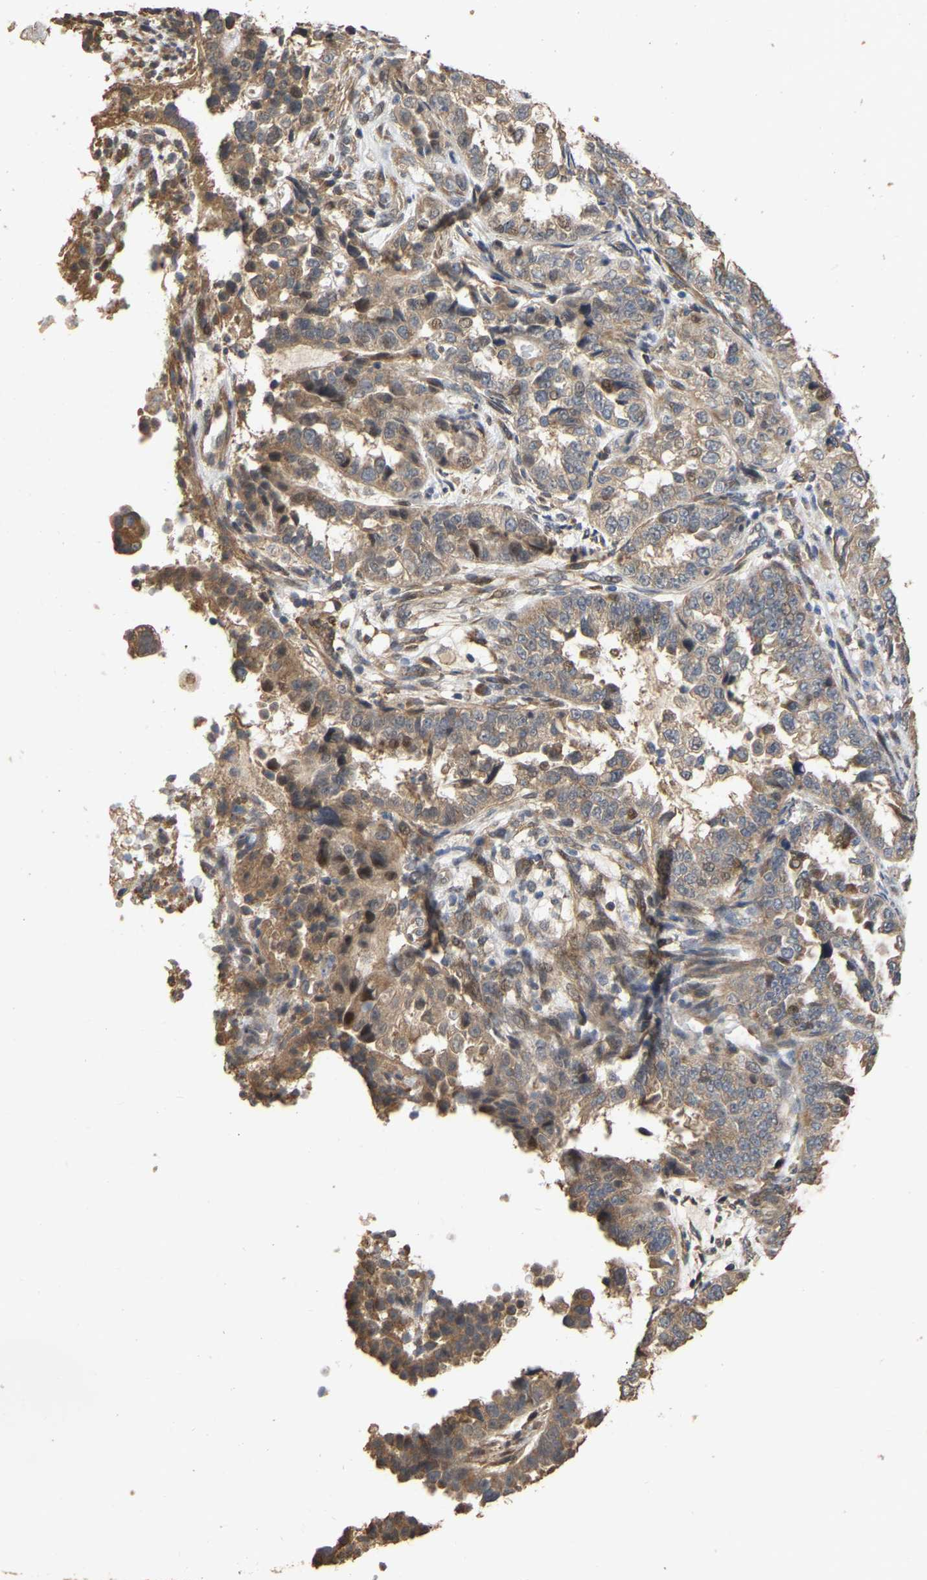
{"staining": {"intensity": "moderate", "quantity": ">75%", "location": "cytoplasmic/membranous,nuclear"}, "tissue": "endometrial cancer", "cell_type": "Tumor cells", "image_type": "cancer", "snomed": [{"axis": "morphology", "description": "Adenocarcinoma, NOS"}, {"axis": "topography", "description": "Endometrium"}], "caption": "Human endometrial adenocarcinoma stained with a brown dye displays moderate cytoplasmic/membranous and nuclear positive positivity in approximately >75% of tumor cells.", "gene": "NCS1", "patient": {"sex": "female", "age": 85}}